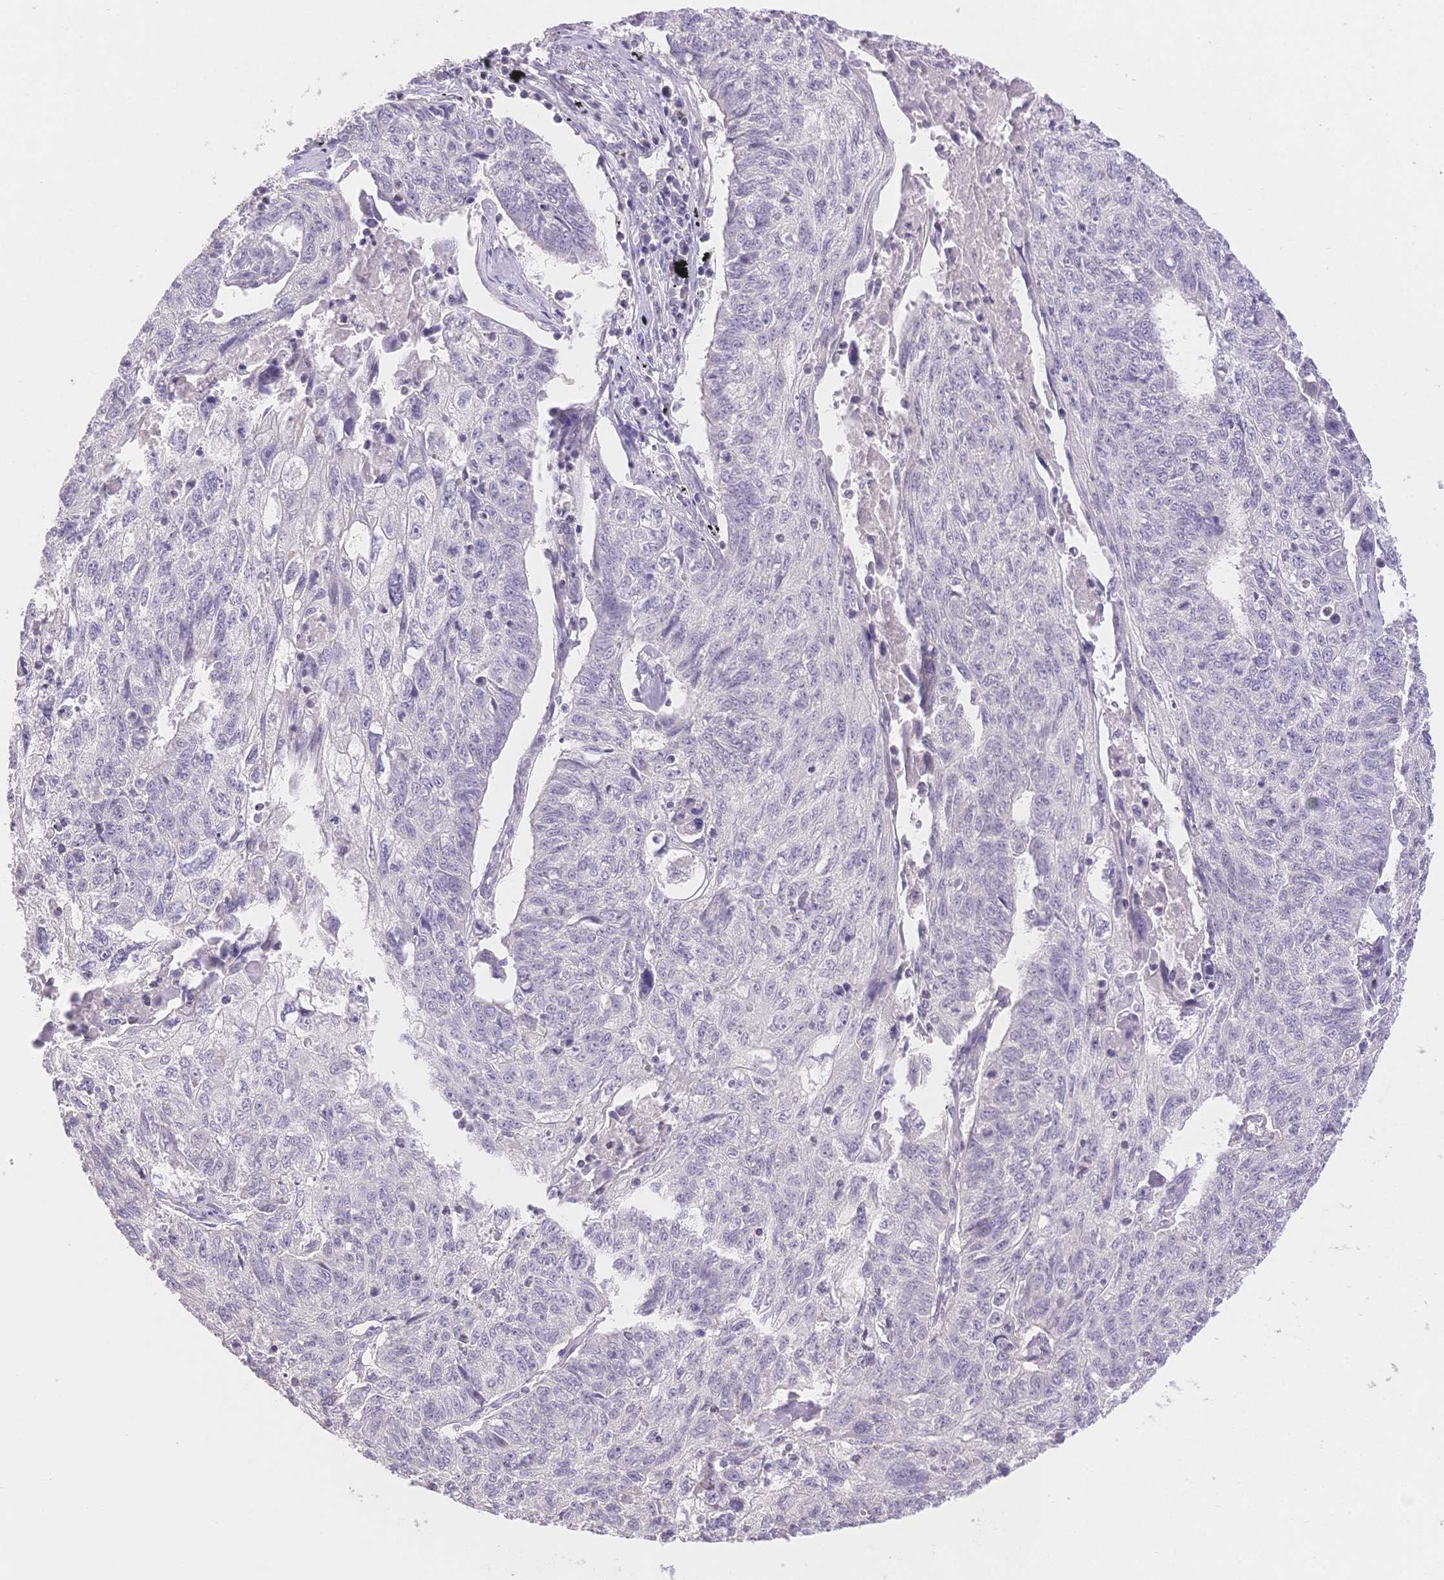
{"staining": {"intensity": "negative", "quantity": "none", "location": "none"}, "tissue": "lung cancer", "cell_type": "Tumor cells", "image_type": "cancer", "snomed": [{"axis": "morphology", "description": "Normal morphology"}, {"axis": "morphology", "description": "Aneuploidy"}, {"axis": "morphology", "description": "Squamous cell carcinoma, NOS"}, {"axis": "topography", "description": "Lymph node"}, {"axis": "topography", "description": "Lung"}], "caption": "High power microscopy image of an IHC photomicrograph of squamous cell carcinoma (lung), revealing no significant positivity in tumor cells.", "gene": "SUV39H2", "patient": {"sex": "female", "age": 76}}